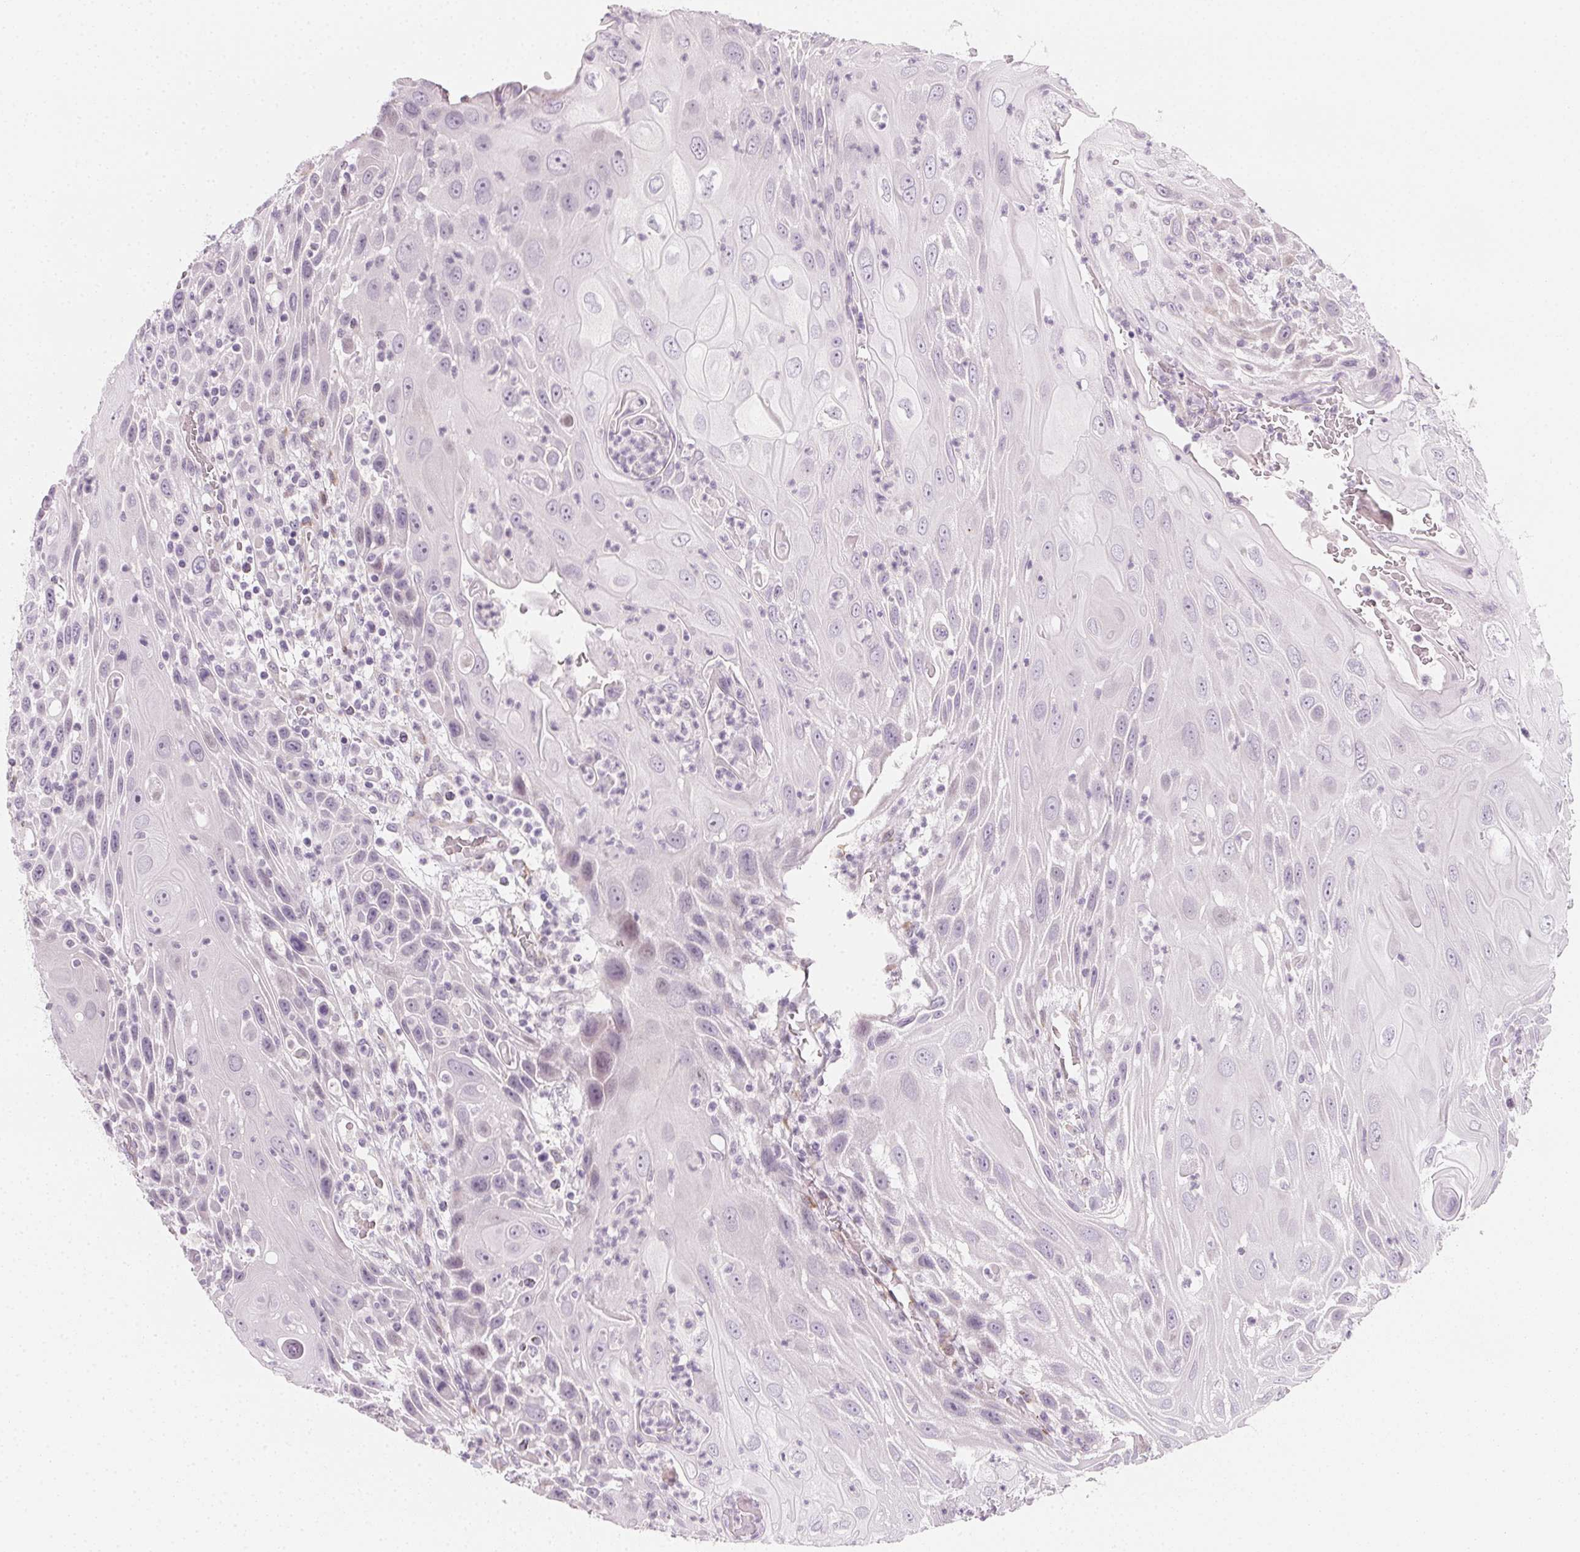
{"staining": {"intensity": "negative", "quantity": "none", "location": "none"}, "tissue": "head and neck cancer", "cell_type": "Tumor cells", "image_type": "cancer", "snomed": [{"axis": "morphology", "description": "Squamous cell carcinoma, NOS"}, {"axis": "topography", "description": "Head-Neck"}], "caption": "There is no significant expression in tumor cells of head and neck cancer.", "gene": "CCDC96", "patient": {"sex": "male", "age": 69}}